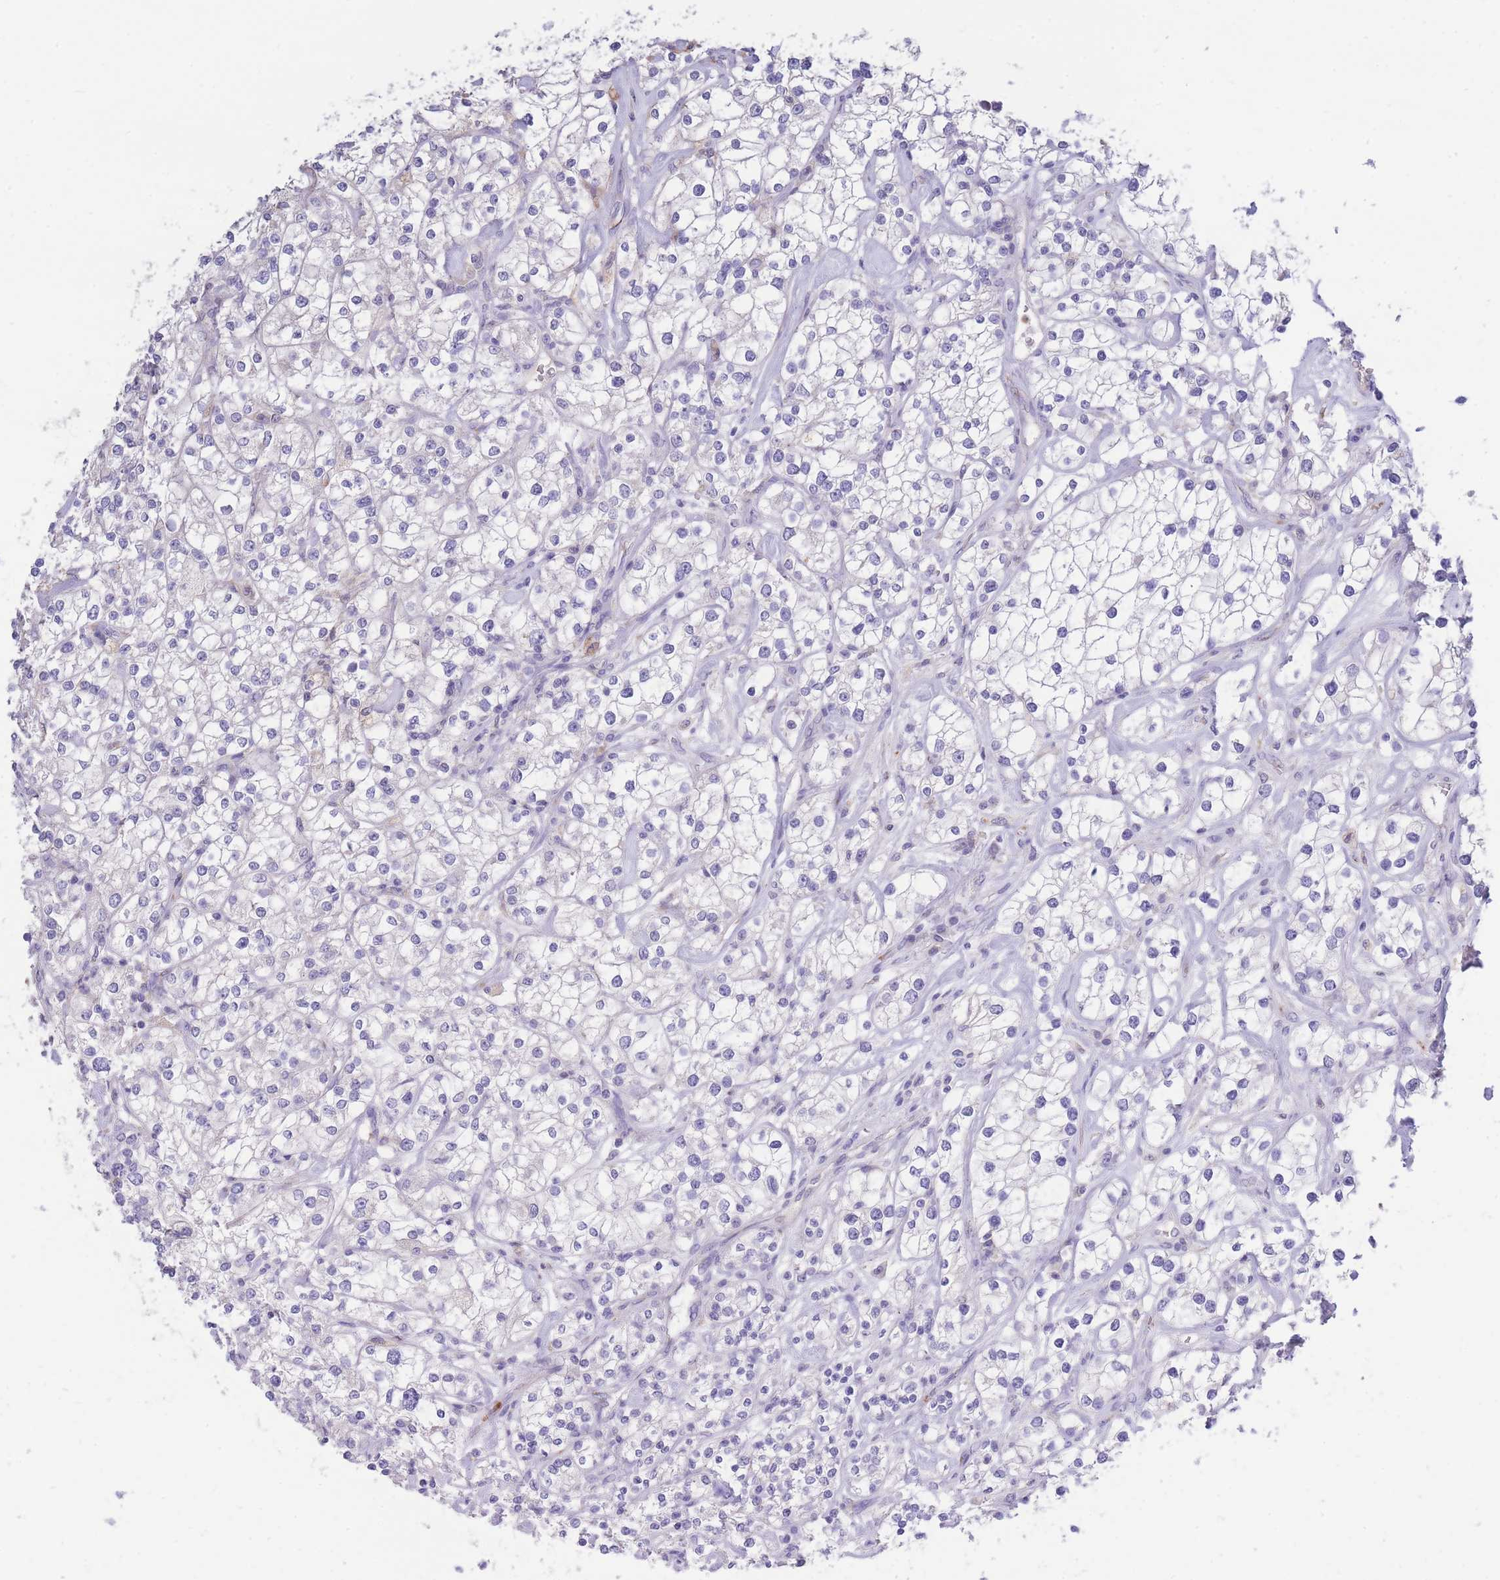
{"staining": {"intensity": "negative", "quantity": "none", "location": "none"}, "tissue": "renal cancer", "cell_type": "Tumor cells", "image_type": "cancer", "snomed": [{"axis": "morphology", "description": "Adenocarcinoma, NOS"}, {"axis": "topography", "description": "Kidney"}], "caption": "Immunohistochemistry (IHC) histopathology image of neoplastic tissue: renal cancer (adenocarcinoma) stained with DAB demonstrates no significant protein expression in tumor cells.", "gene": "CENPM", "patient": {"sex": "male", "age": 77}}